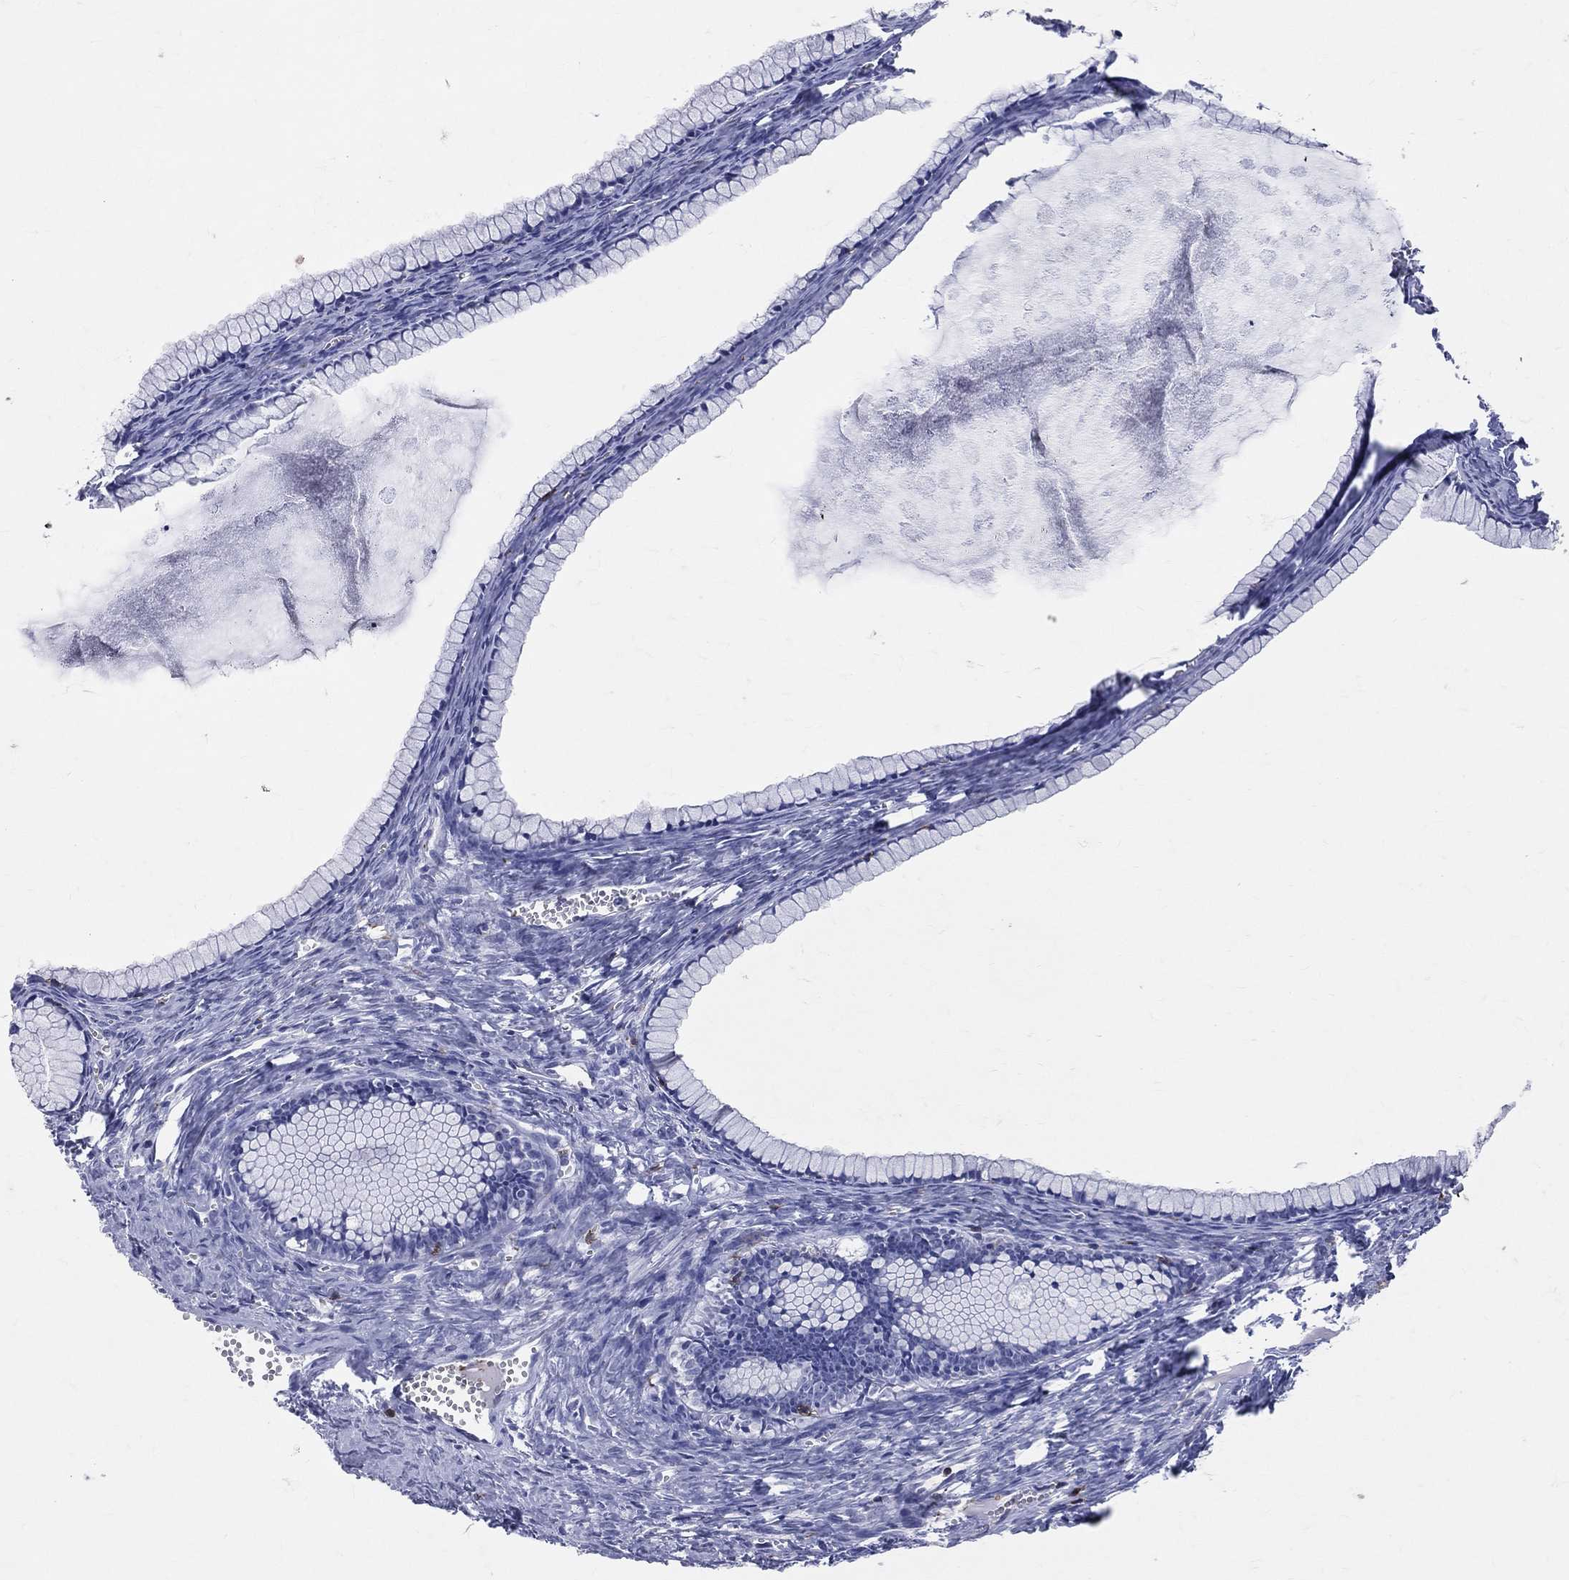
{"staining": {"intensity": "negative", "quantity": "none", "location": "none"}, "tissue": "ovarian cancer", "cell_type": "Tumor cells", "image_type": "cancer", "snomed": [{"axis": "morphology", "description": "Cystadenocarcinoma, mucinous, NOS"}, {"axis": "topography", "description": "Ovary"}], "caption": "Immunohistochemistry (IHC) micrograph of neoplastic tissue: mucinous cystadenocarcinoma (ovarian) stained with DAB displays no significant protein expression in tumor cells.", "gene": "LAT", "patient": {"sex": "female", "age": 41}}